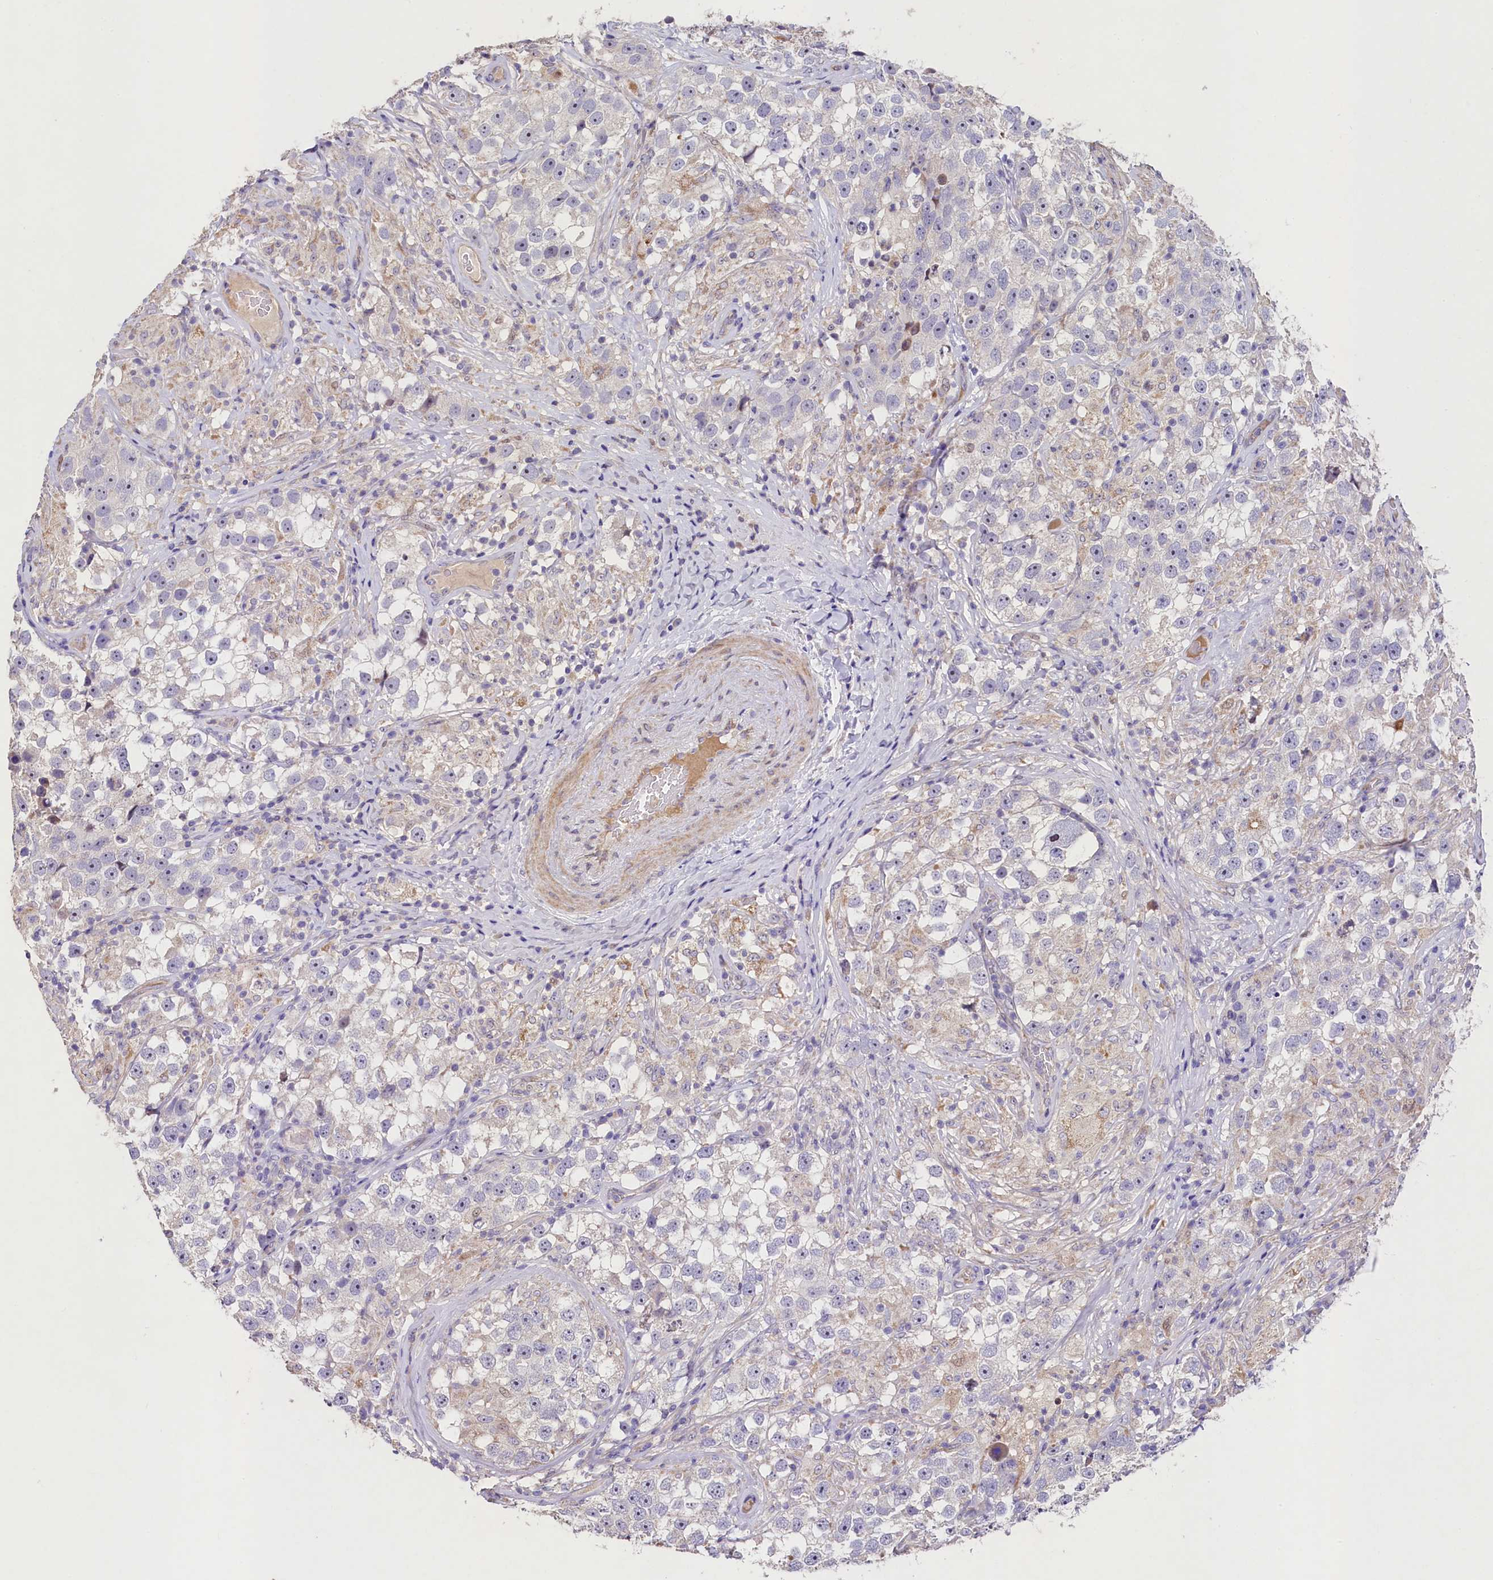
{"staining": {"intensity": "negative", "quantity": "none", "location": "none"}, "tissue": "testis cancer", "cell_type": "Tumor cells", "image_type": "cancer", "snomed": [{"axis": "morphology", "description": "Seminoma, NOS"}, {"axis": "topography", "description": "Testis"}], "caption": "There is no significant expression in tumor cells of seminoma (testis).", "gene": "FXYD6", "patient": {"sex": "male", "age": 46}}